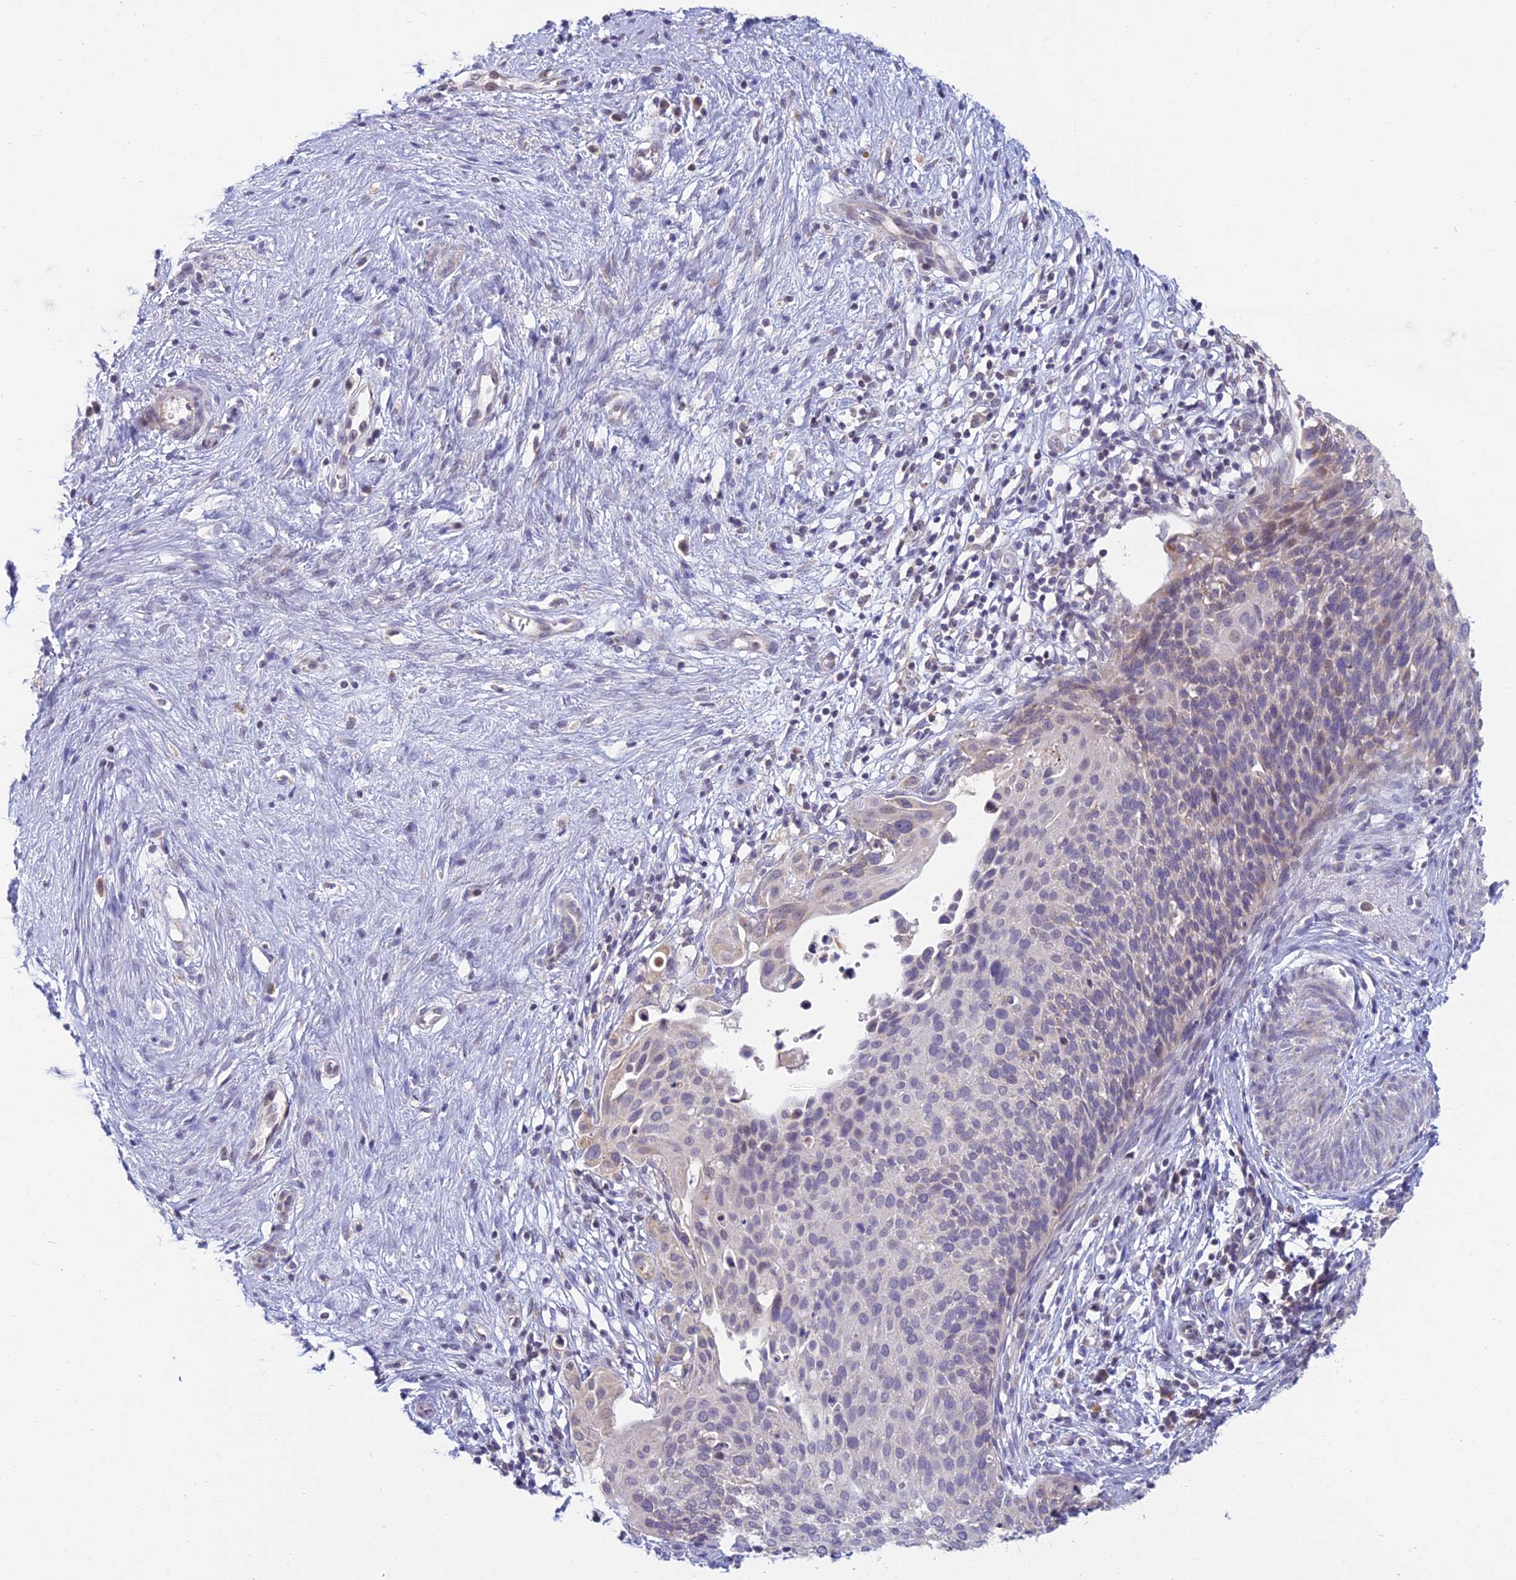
{"staining": {"intensity": "weak", "quantity": "<25%", "location": "cytoplasmic/membranous"}, "tissue": "cervical cancer", "cell_type": "Tumor cells", "image_type": "cancer", "snomed": [{"axis": "morphology", "description": "Squamous cell carcinoma, NOS"}, {"axis": "topography", "description": "Cervix"}], "caption": "Cervical squamous cell carcinoma was stained to show a protein in brown. There is no significant staining in tumor cells.", "gene": "CFAP206", "patient": {"sex": "female", "age": 44}}